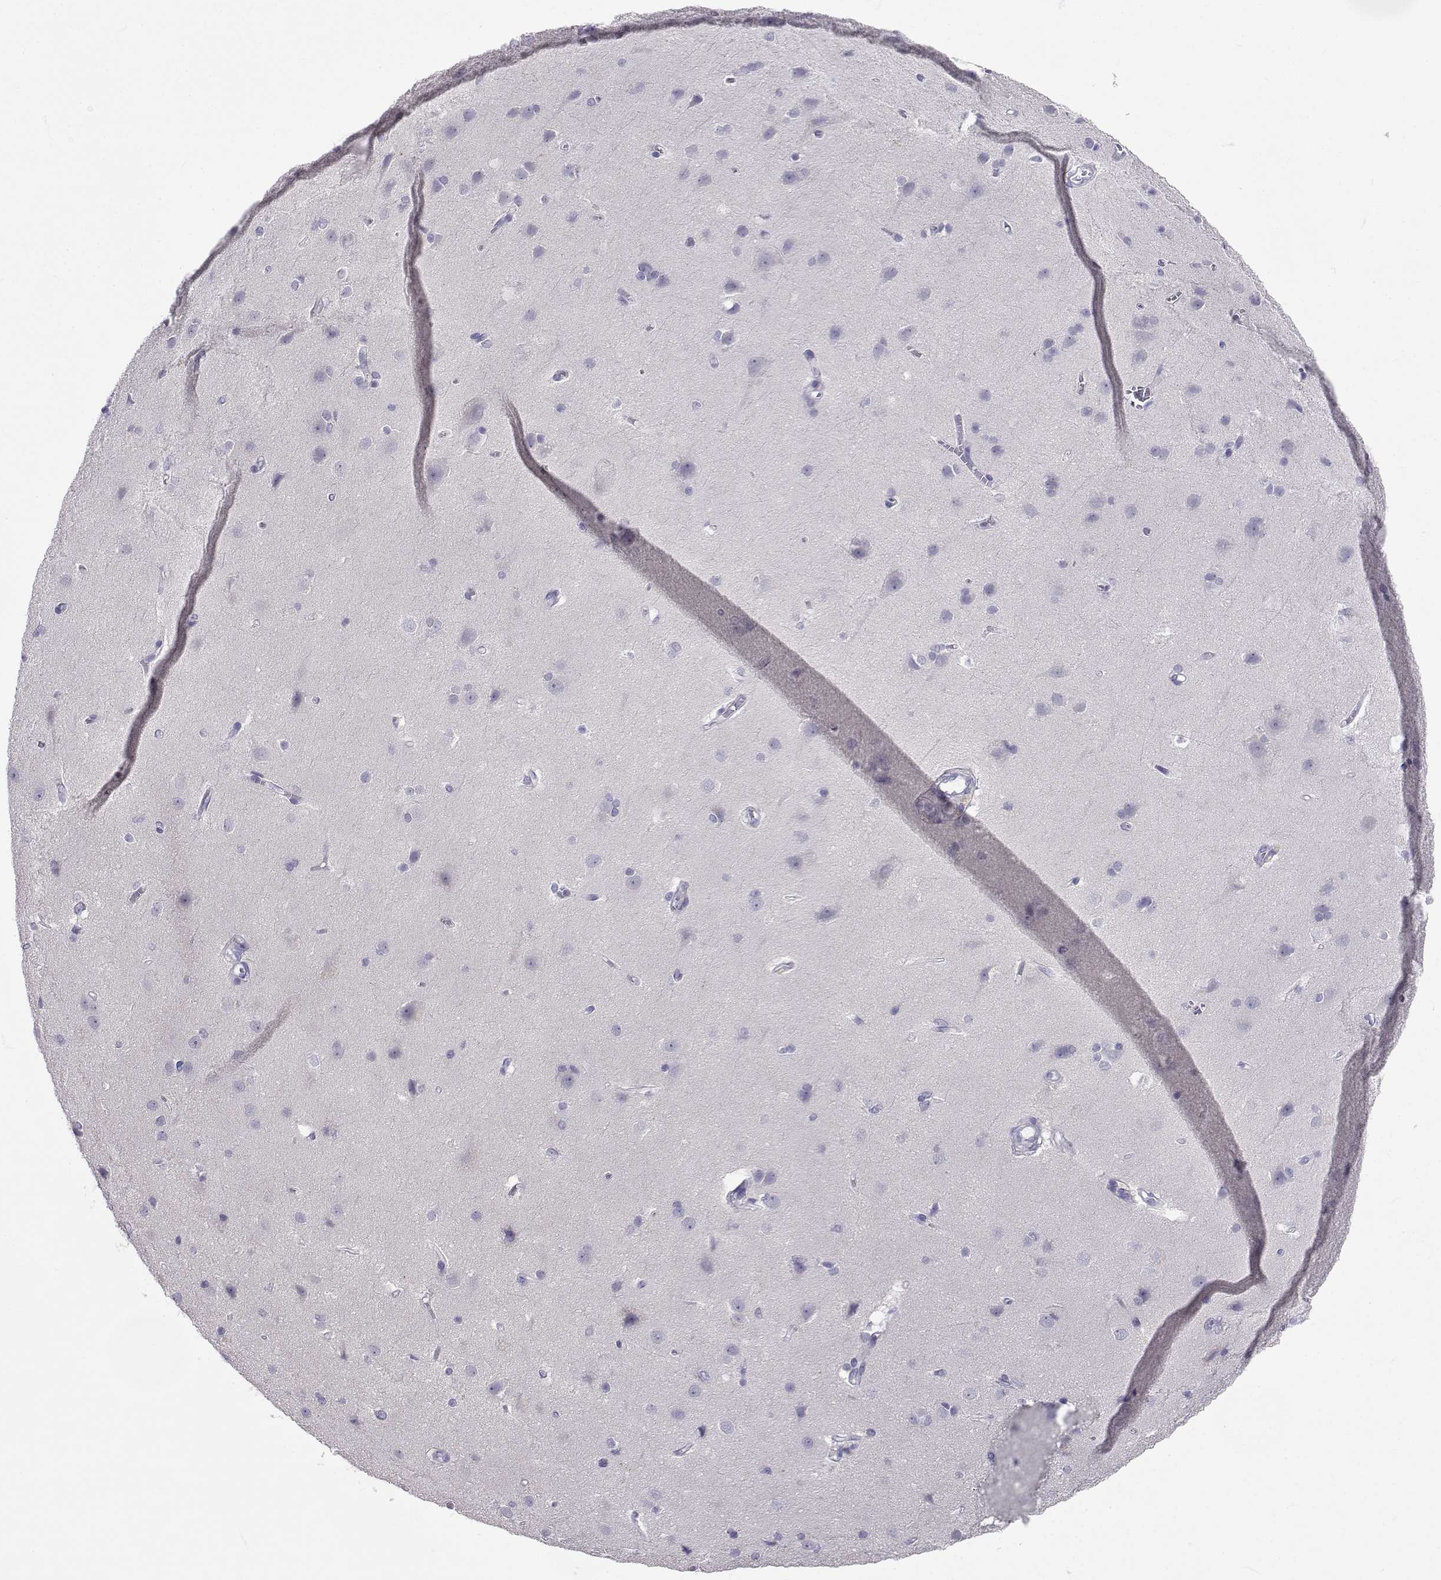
{"staining": {"intensity": "negative", "quantity": "none", "location": "none"}, "tissue": "cerebral cortex", "cell_type": "Endothelial cells", "image_type": "normal", "snomed": [{"axis": "morphology", "description": "Normal tissue, NOS"}, {"axis": "topography", "description": "Cerebral cortex"}], "caption": "This photomicrograph is of benign cerebral cortex stained with immunohistochemistry to label a protein in brown with the nuclei are counter-stained blue. There is no expression in endothelial cells. (DAB immunohistochemistry (IHC) visualized using brightfield microscopy, high magnification).", "gene": "SLC6A3", "patient": {"sex": "male", "age": 37}}